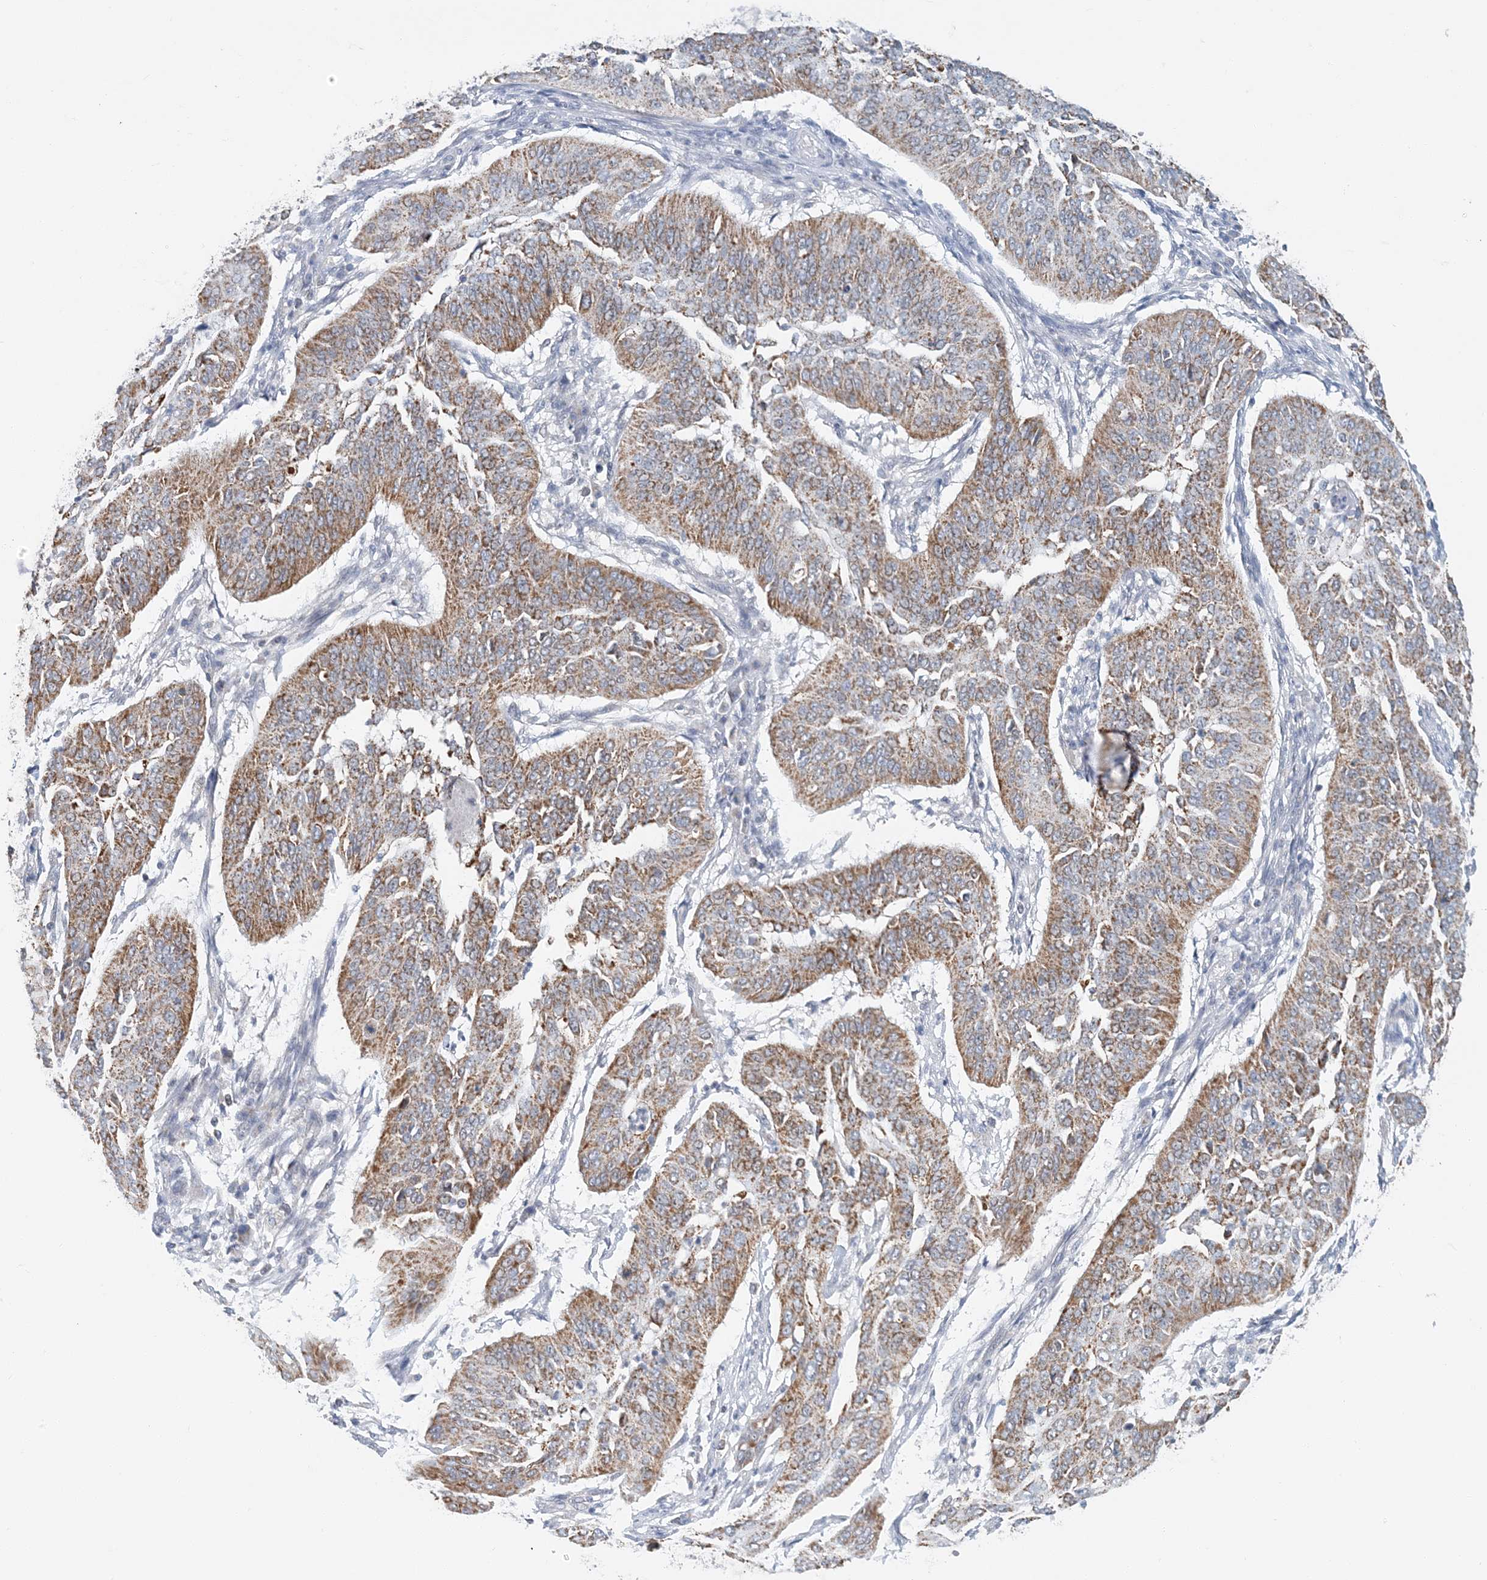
{"staining": {"intensity": "moderate", "quantity": ">75%", "location": "cytoplasmic/membranous"}, "tissue": "cervical cancer", "cell_type": "Tumor cells", "image_type": "cancer", "snomed": [{"axis": "morphology", "description": "Normal tissue, NOS"}, {"axis": "morphology", "description": "Squamous cell carcinoma, NOS"}, {"axis": "topography", "description": "Cervix"}], "caption": "Immunohistochemical staining of cervical cancer (squamous cell carcinoma) shows moderate cytoplasmic/membranous protein positivity in approximately >75% of tumor cells. (Stains: DAB (3,3'-diaminobenzidine) in brown, nuclei in blue, Microscopy: brightfield microscopy at high magnification).", "gene": "BDH1", "patient": {"sex": "female", "age": 39}}